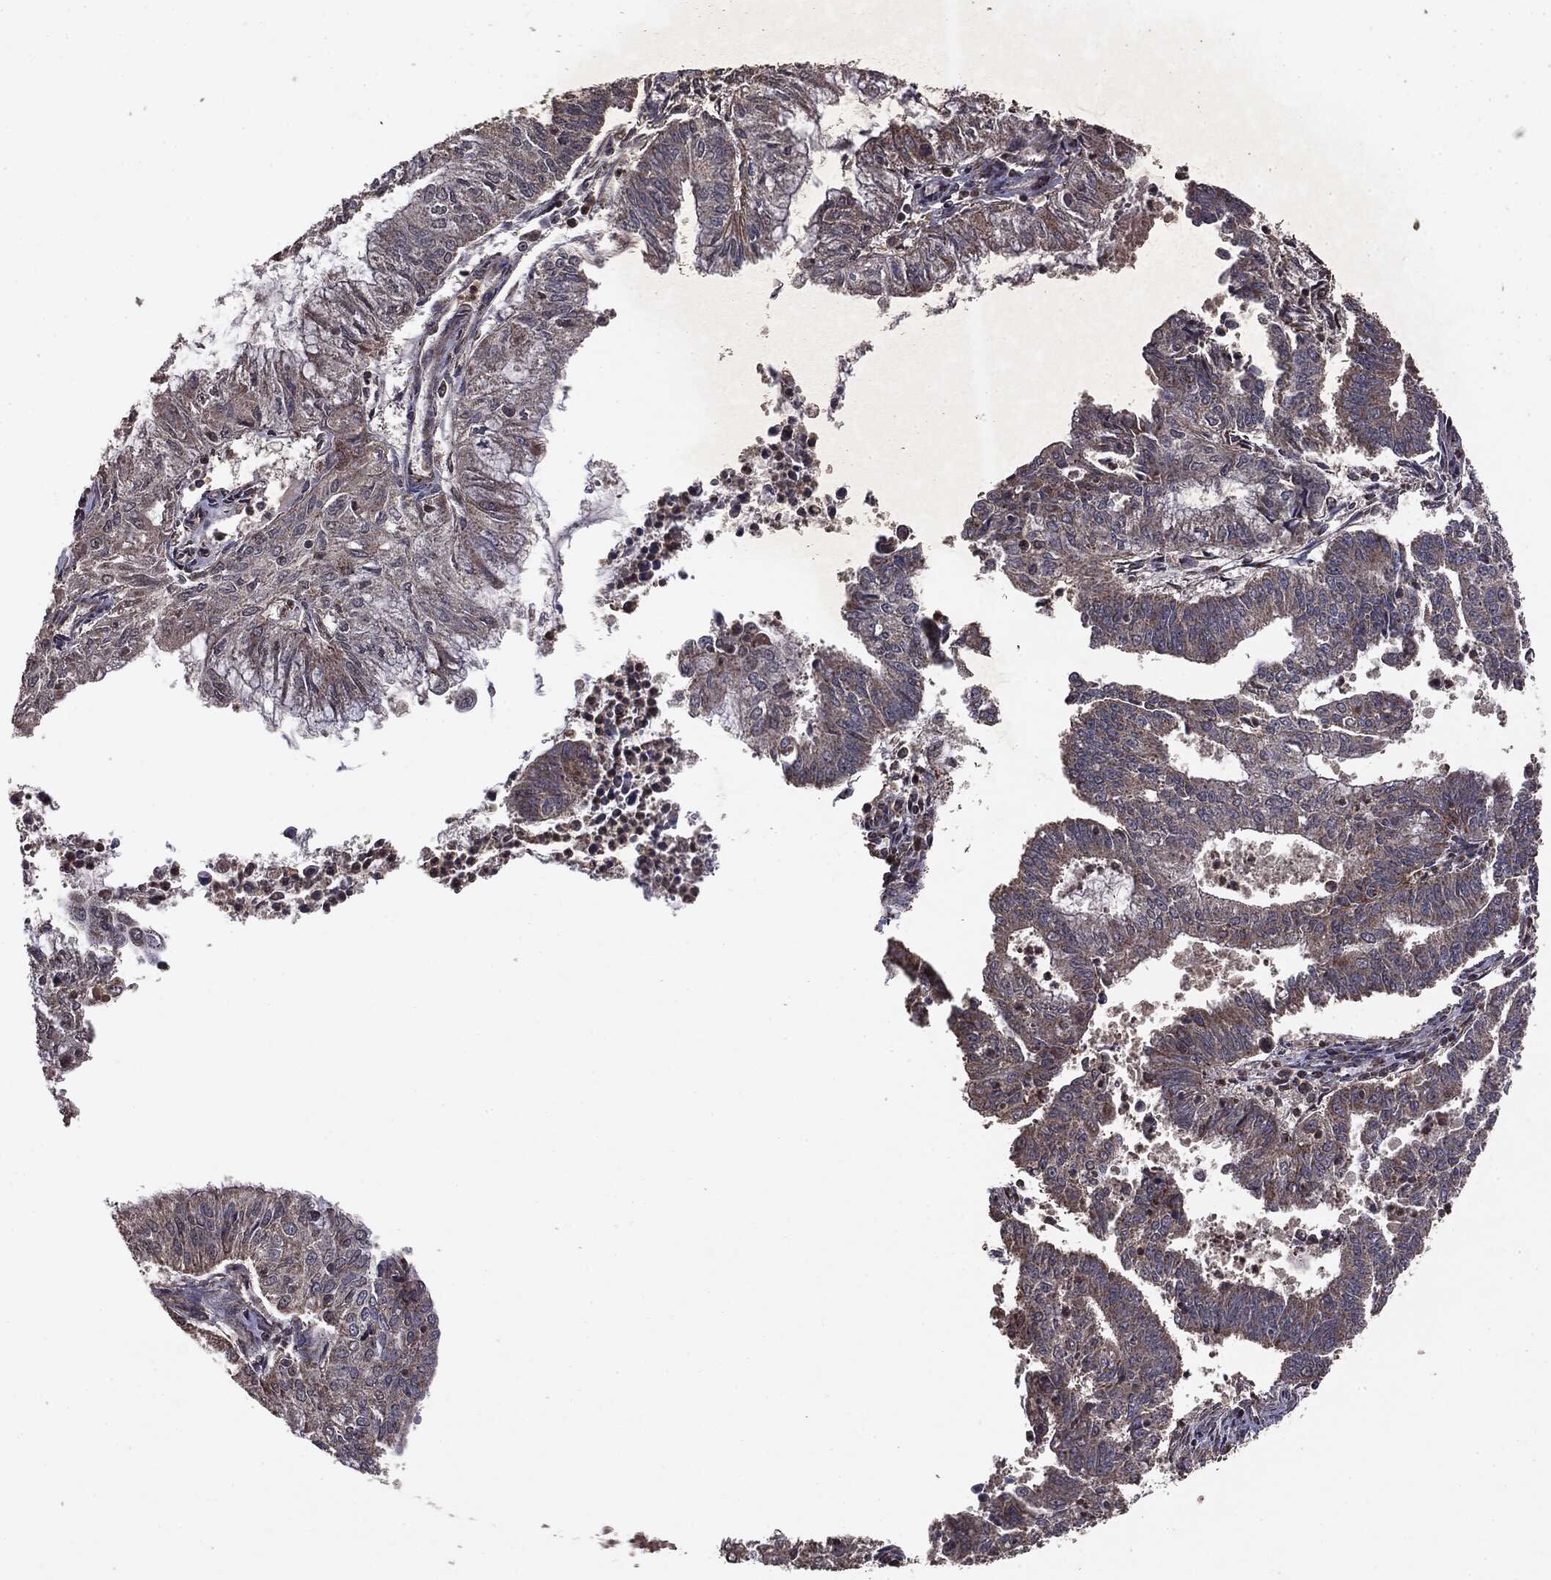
{"staining": {"intensity": "weak", "quantity": "25%-75%", "location": "cytoplasmic/membranous"}, "tissue": "endometrial cancer", "cell_type": "Tumor cells", "image_type": "cancer", "snomed": [{"axis": "morphology", "description": "Adenocarcinoma, NOS"}, {"axis": "topography", "description": "Endometrium"}], "caption": "This is a photomicrograph of immunohistochemistry (IHC) staining of adenocarcinoma (endometrial), which shows weak expression in the cytoplasmic/membranous of tumor cells.", "gene": "MTOR", "patient": {"sex": "female", "age": 61}}